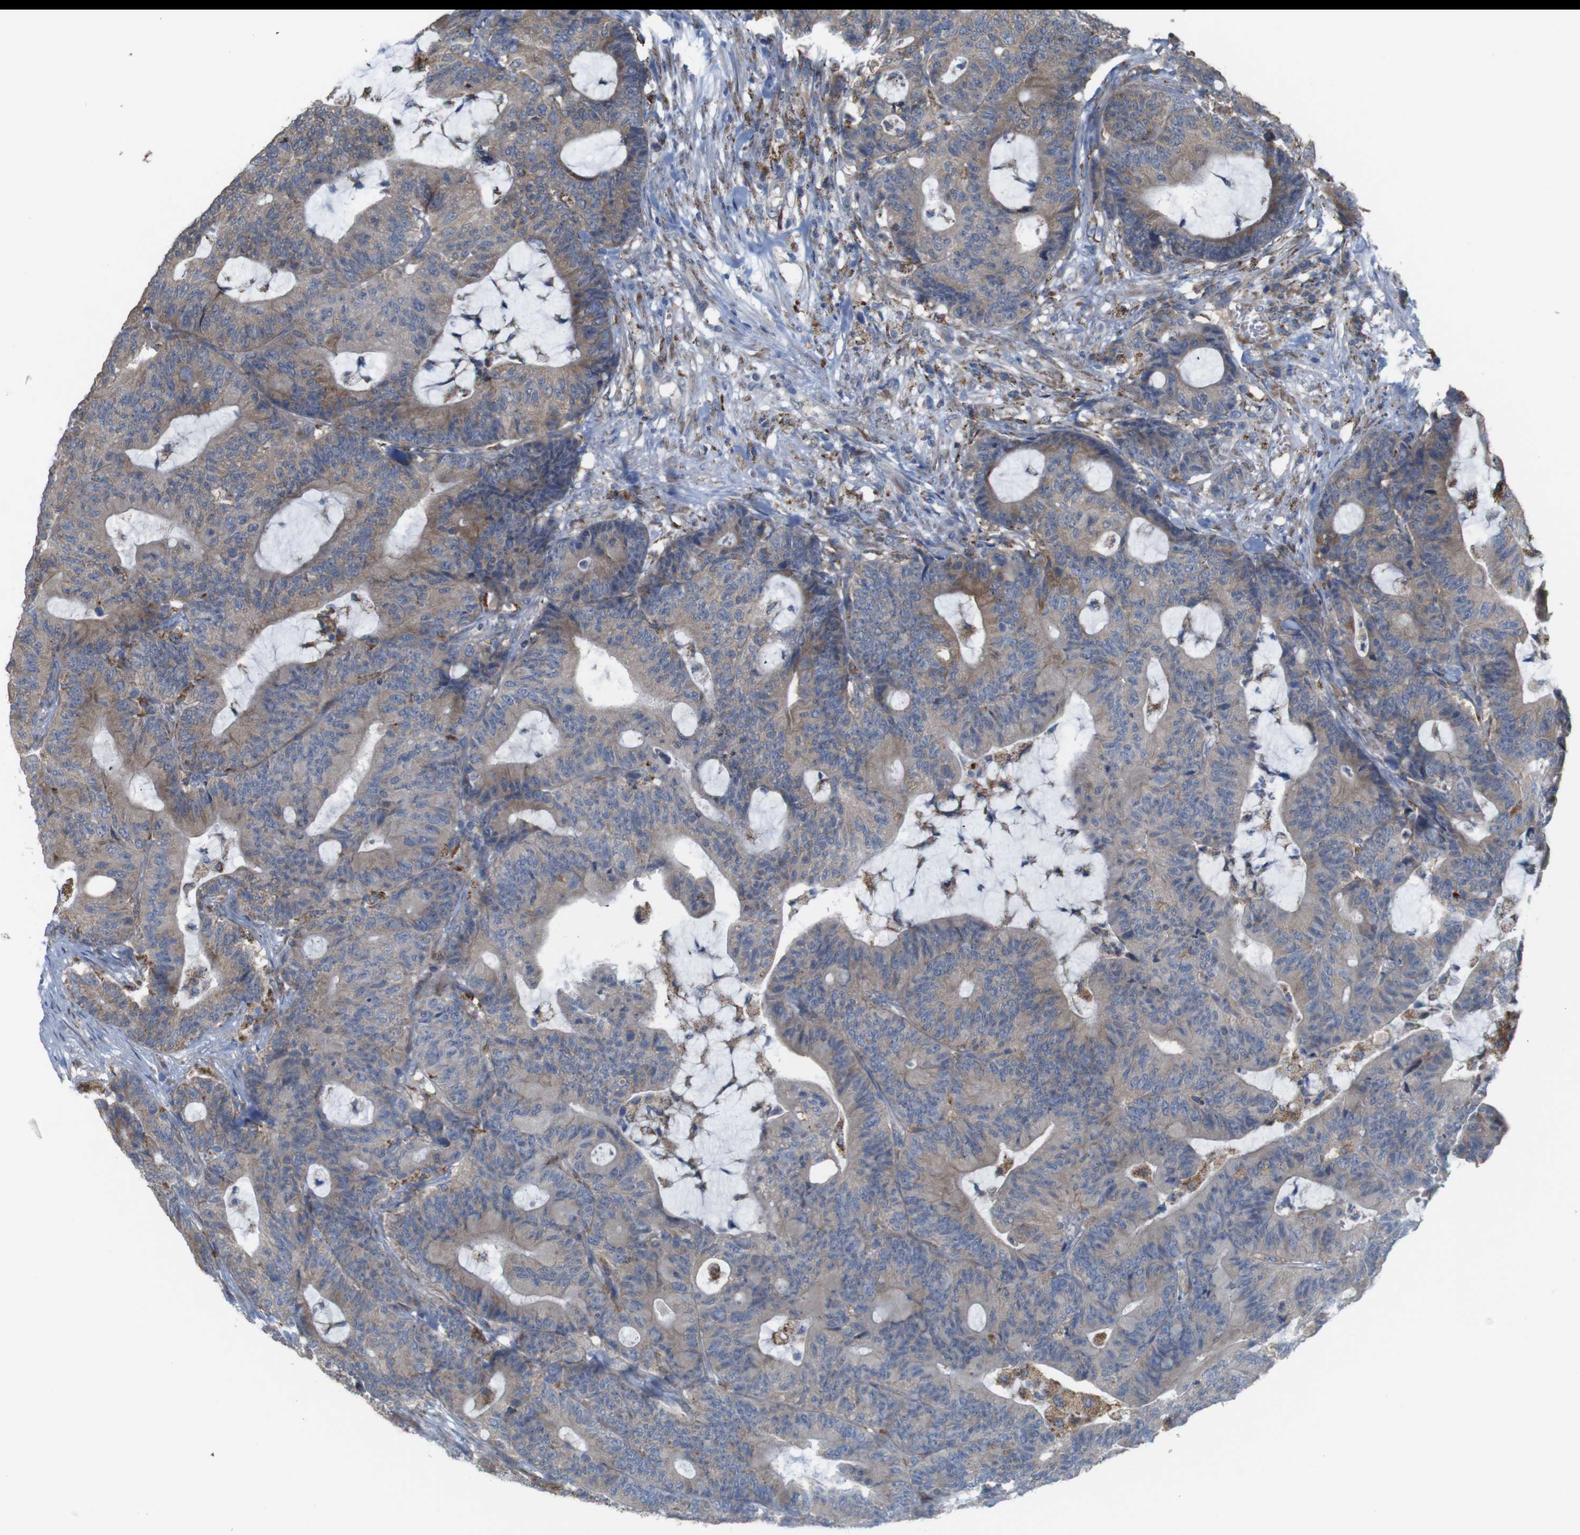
{"staining": {"intensity": "weak", "quantity": ">75%", "location": "cytoplasmic/membranous"}, "tissue": "colorectal cancer", "cell_type": "Tumor cells", "image_type": "cancer", "snomed": [{"axis": "morphology", "description": "Adenocarcinoma, NOS"}, {"axis": "topography", "description": "Colon"}], "caption": "Adenocarcinoma (colorectal) stained with a brown dye displays weak cytoplasmic/membranous positive expression in about >75% of tumor cells.", "gene": "PTPRR", "patient": {"sex": "female", "age": 84}}